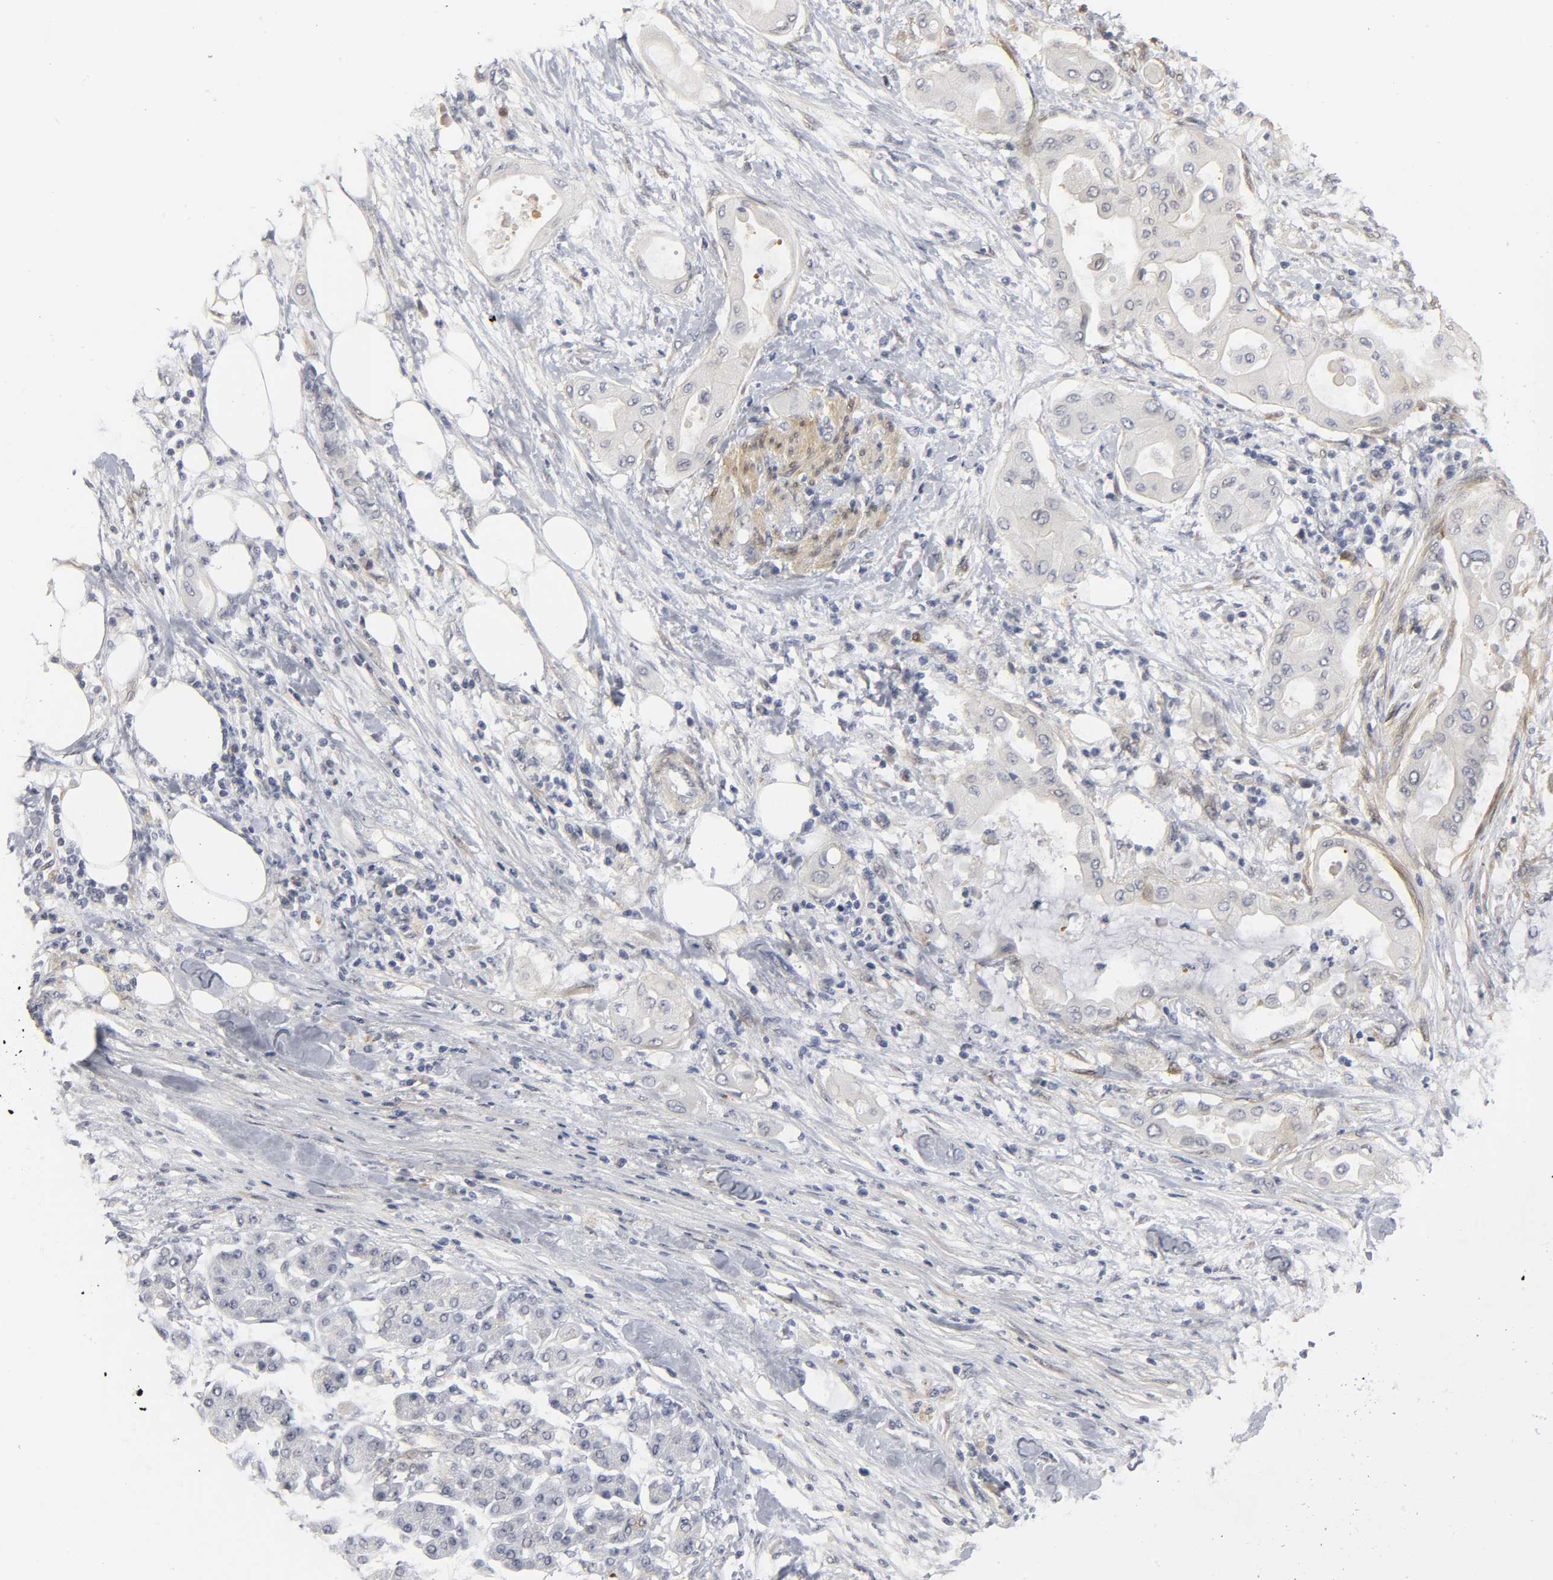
{"staining": {"intensity": "negative", "quantity": "none", "location": "none"}, "tissue": "pancreatic cancer", "cell_type": "Tumor cells", "image_type": "cancer", "snomed": [{"axis": "morphology", "description": "Adenocarcinoma, NOS"}, {"axis": "morphology", "description": "Adenocarcinoma, metastatic, NOS"}, {"axis": "topography", "description": "Lymph node"}, {"axis": "topography", "description": "Pancreas"}, {"axis": "topography", "description": "Duodenum"}], "caption": "Metastatic adenocarcinoma (pancreatic) stained for a protein using immunohistochemistry (IHC) displays no staining tumor cells.", "gene": "PDLIM3", "patient": {"sex": "female", "age": 64}}